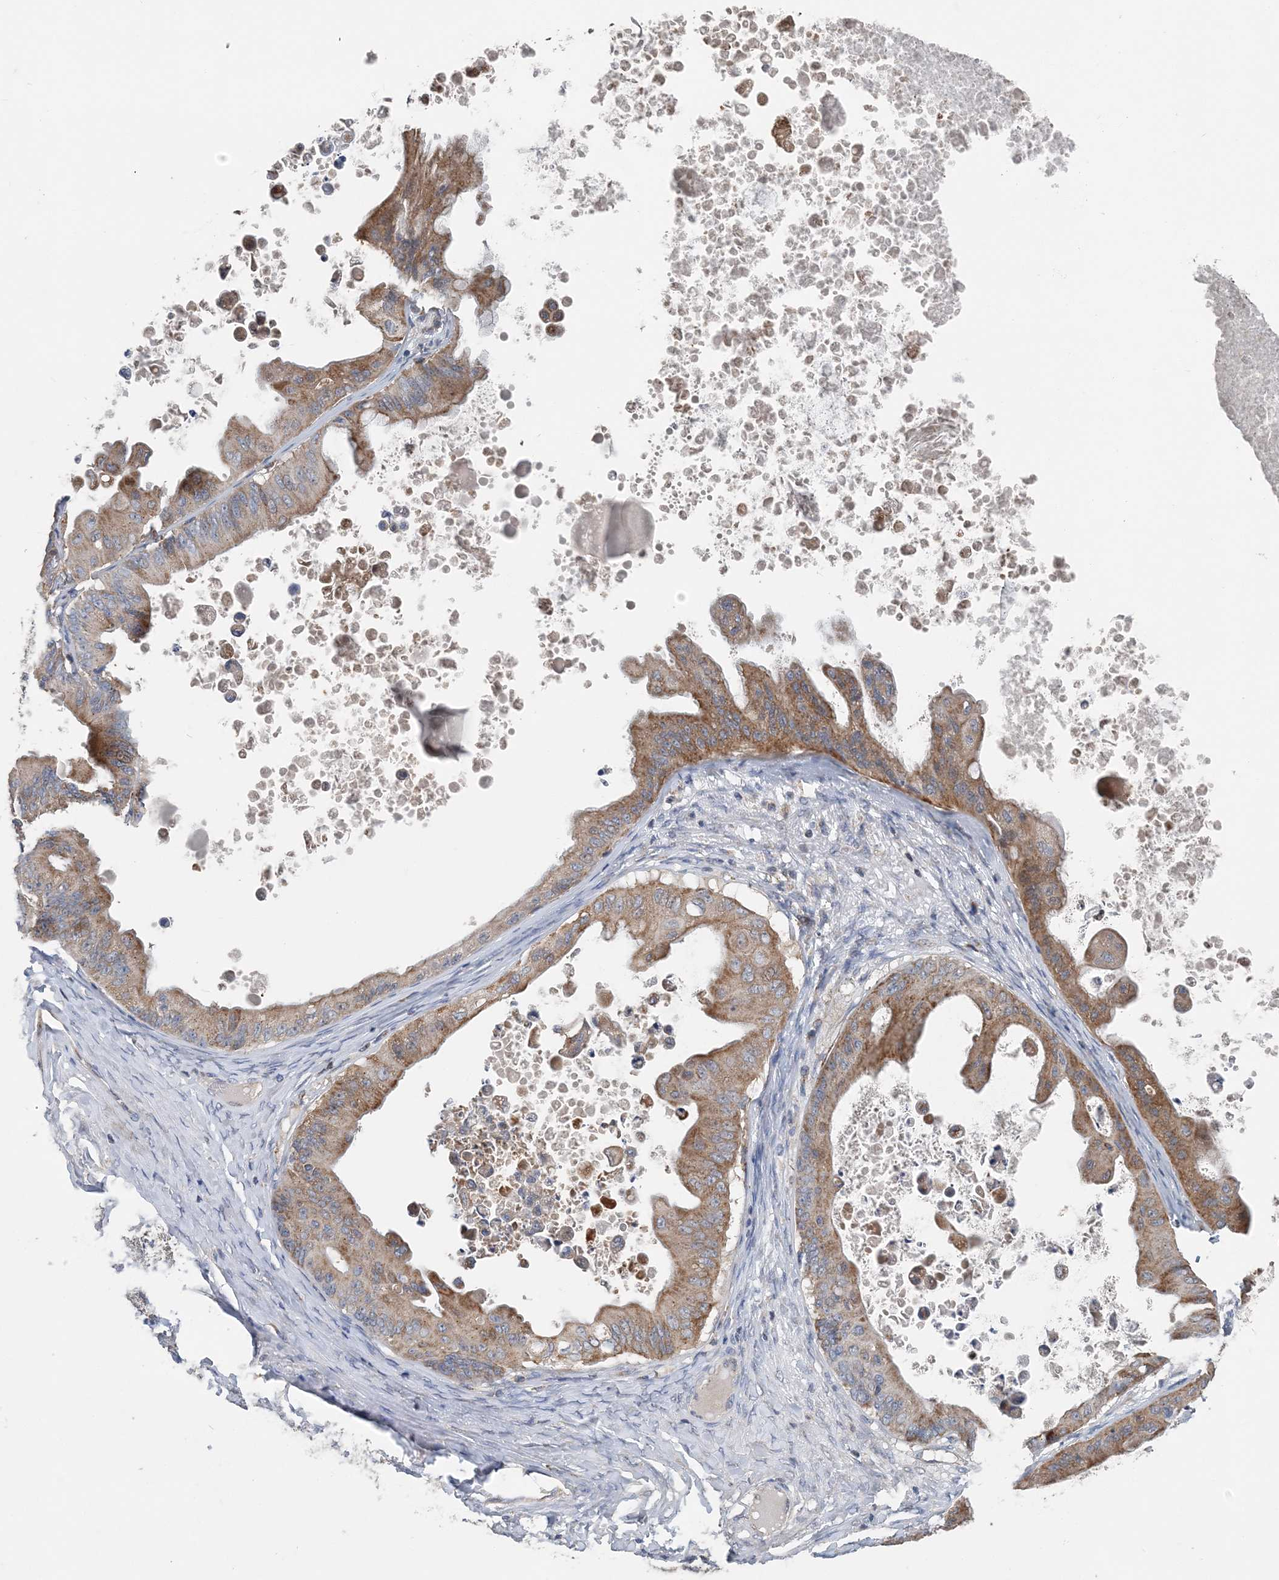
{"staining": {"intensity": "moderate", "quantity": ">75%", "location": "cytoplasmic/membranous"}, "tissue": "ovarian cancer", "cell_type": "Tumor cells", "image_type": "cancer", "snomed": [{"axis": "morphology", "description": "Cystadenocarcinoma, mucinous, NOS"}, {"axis": "topography", "description": "Ovary"}], "caption": "A medium amount of moderate cytoplasmic/membranous expression is appreciated in about >75% of tumor cells in ovarian mucinous cystadenocarcinoma tissue.", "gene": "SPRY2", "patient": {"sex": "female", "age": 37}}